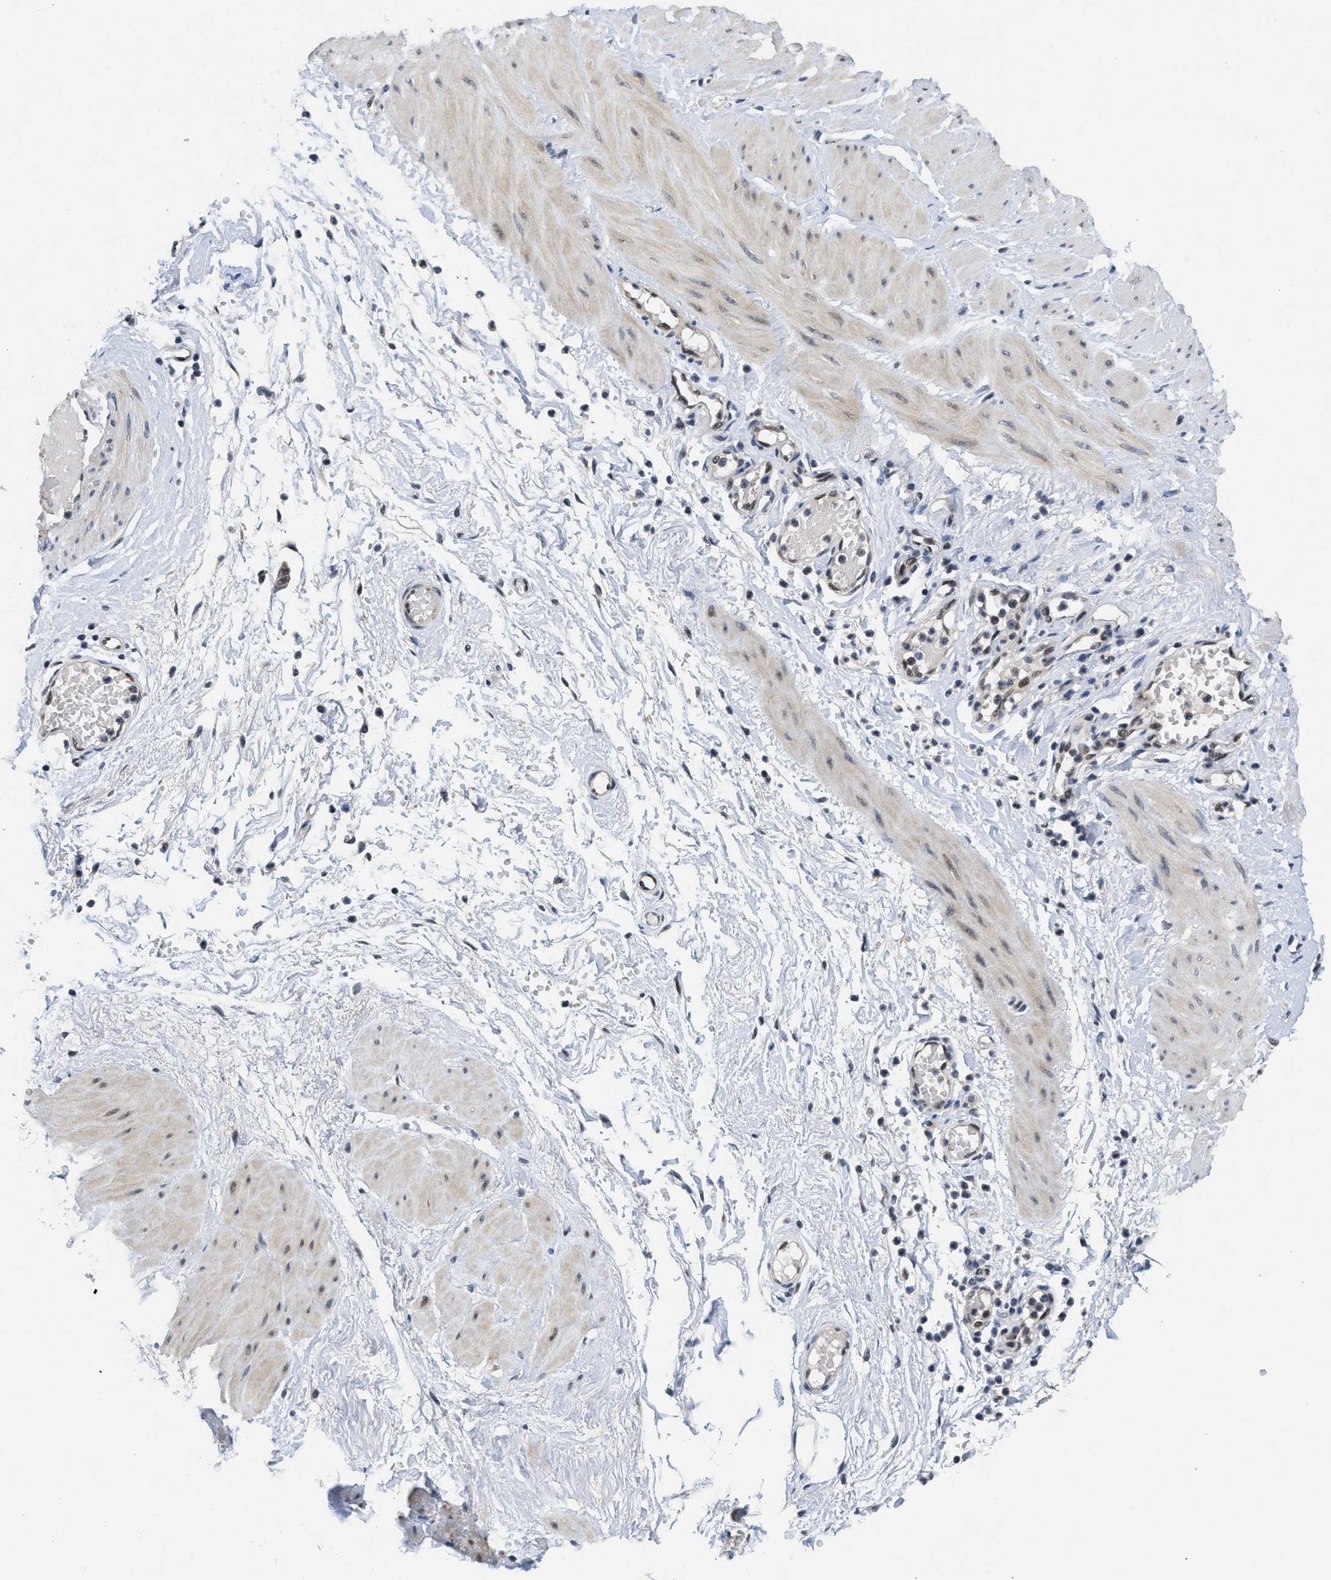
{"staining": {"intensity": "weak", "quantity": "<25%", "location": "cytoplasmic/membranous"}, "tissue": "adipose tissue", "cell_type": "Adipocytes", "image_type": "normal", "snomed": [{"axis": "morphology", "description": "Normal tissue, NOS"}, {"axis": "topography", "description": "Soft tissue"}, {"axis": "topography", "description": "Vascular tissue"}], "caption": "A histopathology image of human adipose tissue is negative for staining in adipocytes.", "gene": "VIP", "patient": {"sex": "female", "age": 35}}